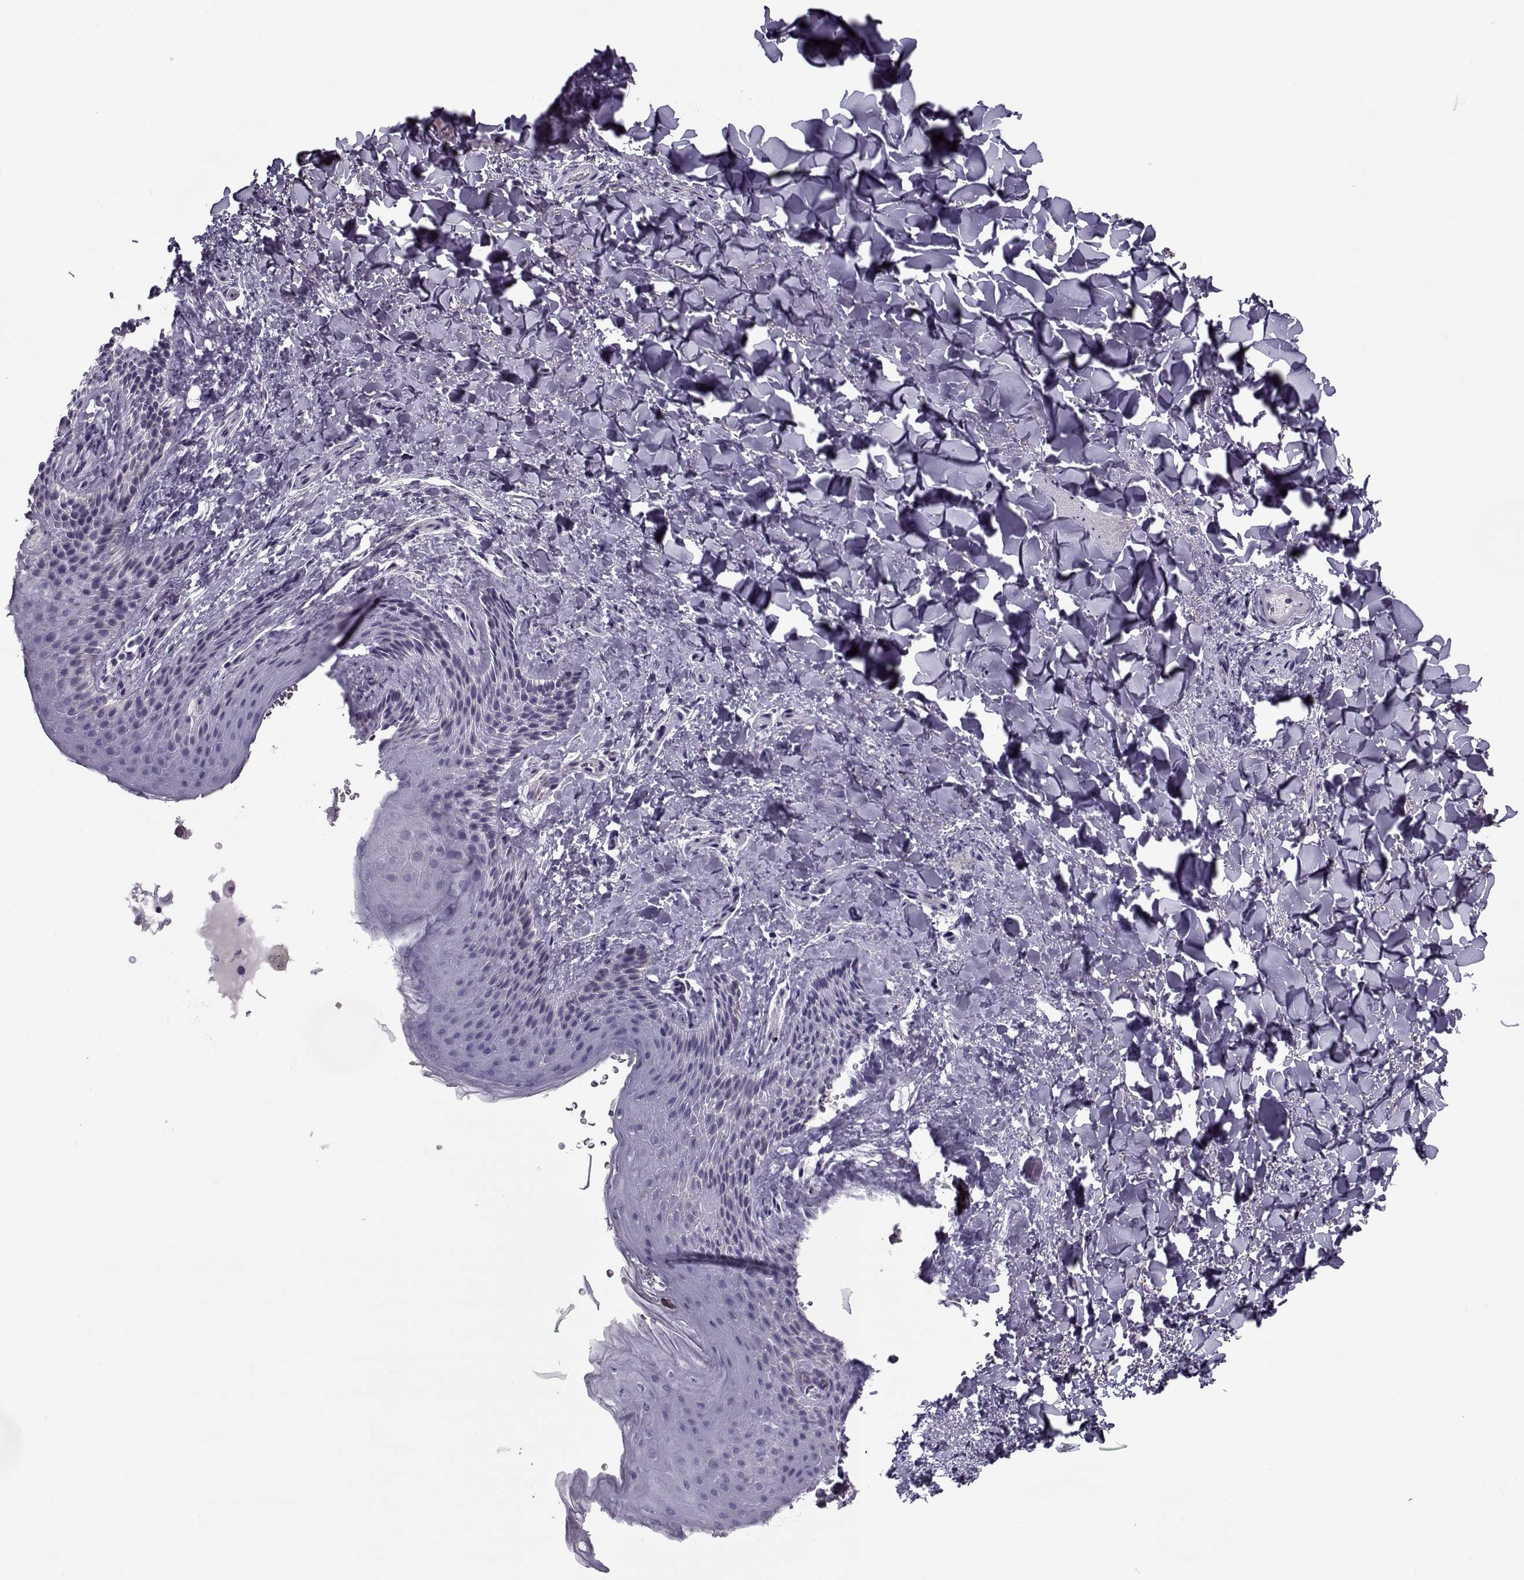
{"staining": {"intensity": "negative", "quantity": "none", "location": "none"}, "tissue": "skin", "cell_type": "Epidermal cells", "image_type": "normal", "snomed": [{"axis": "morphology", "description": "Normal tissue, NOS"}, {"axis": "topography", "description": "Anal"}], "caption": "An immunohistochemistry (IHC) photomicrograph of normal skin is shown. There is no staining in epidermal cells of skin.", "gene": "CIBAR1", "patient": {"sex": "male", "age": 36}}